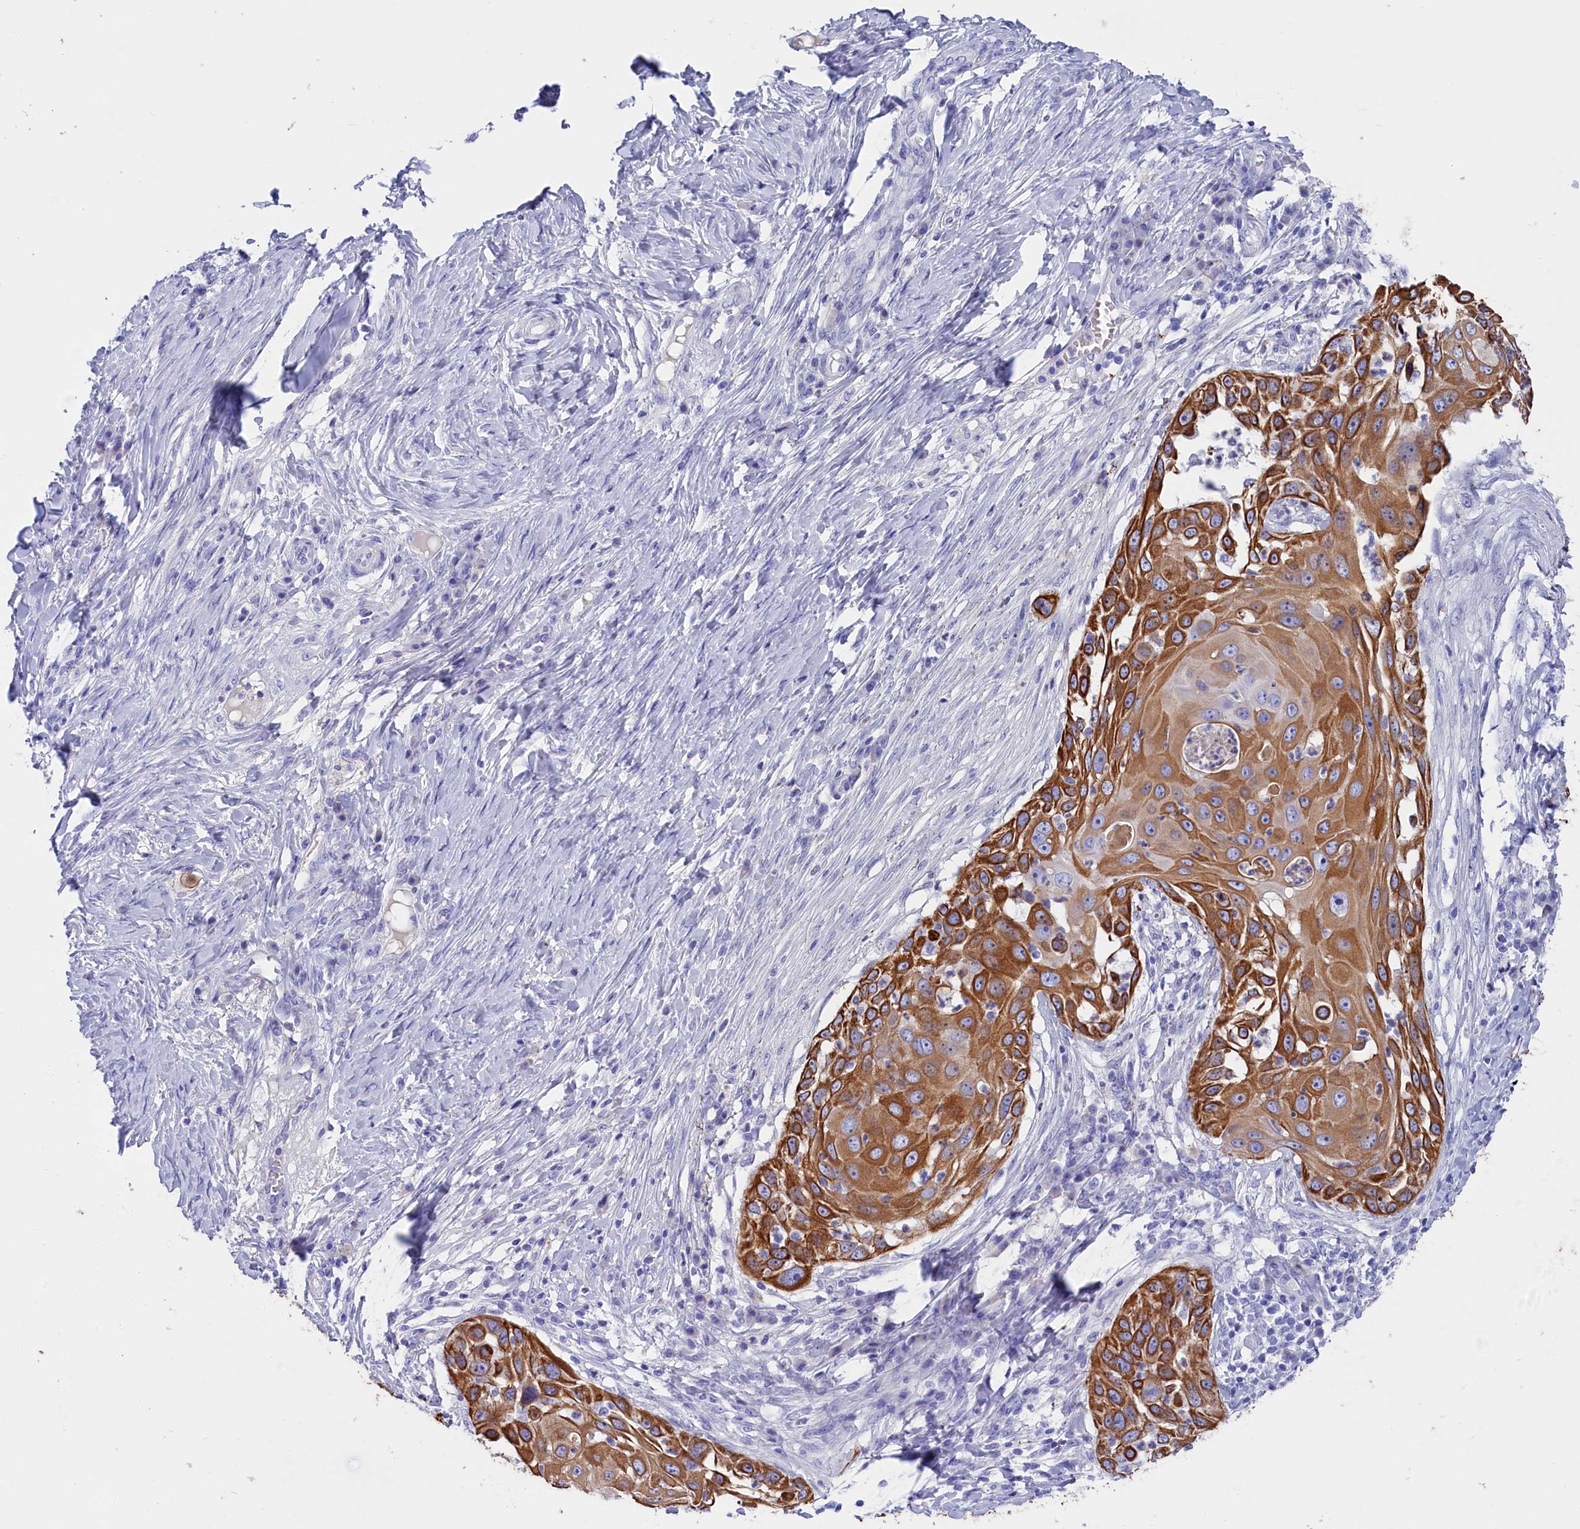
{"staining": {"intensity": "strong", "quantity": ">75%", "location": "cytoplasmic/membranous"}, "tissue": "skin cancer", "cell_type": "Tumor cells", "image_type": "cancer", "snomed": [{"axis": "morphology", "description": "Squamous cell carcinoma, NOS"}, {"axis": "topography", "description": "Skin"}], "caption": "This is a micrograph of IHC staining of skin cancer, which shows strong positivity in the cytoplasmic/membranous of tumor cells.", "gene": "SULT2A1", "patient": {"sex": "female", "age": 44}}